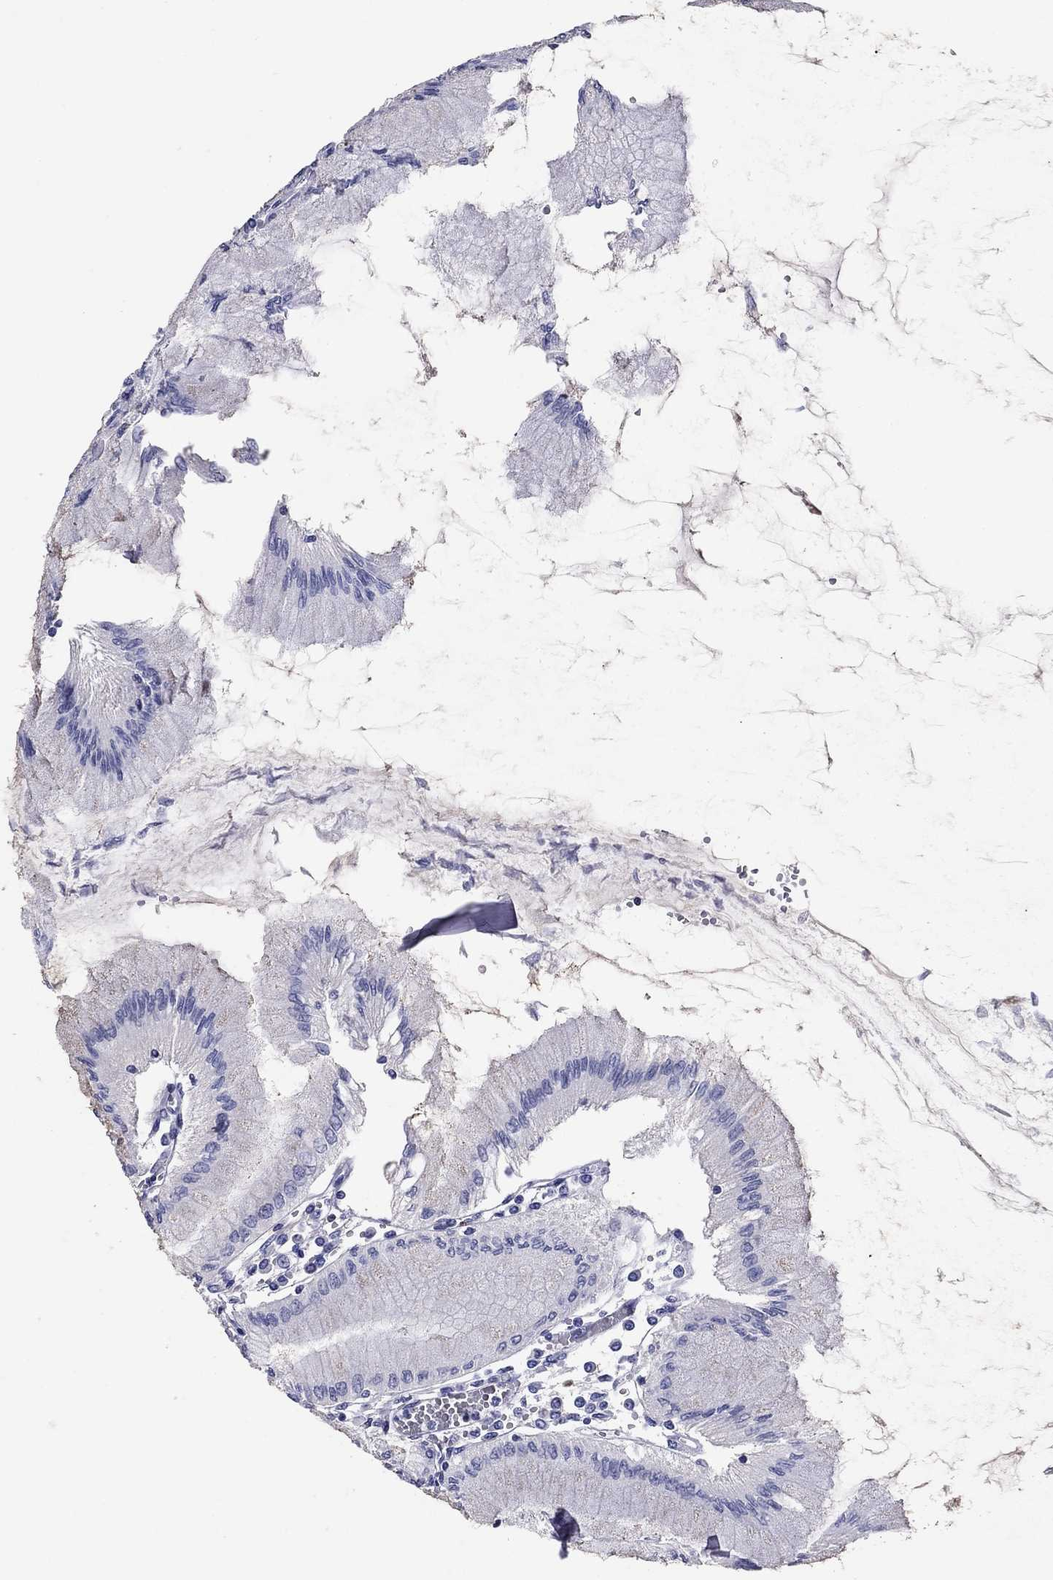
{"staining": {"intensity": "negative", "quantity": "none", "location": "none"}, "tissue": "stomach", "cell_type": "Glandular cells", "image_type": "normal", "snomed": [{"axis": "morphology", "description": "Normal tissue, NOS"}, {"axis": "topography", "description": "Skeletal muscle"}, {"axis": "topography", "description": "Stomach"}], "caption": "Glandular cells are negative for brown protein staining in benign stomach. (DAB (3,3'-diaminobenzidine) immunohistochemistry visualized using brightfield microscopy, high magnification).", "gene": "GZMK", "patient": {"sex": "female", "age": 57}}